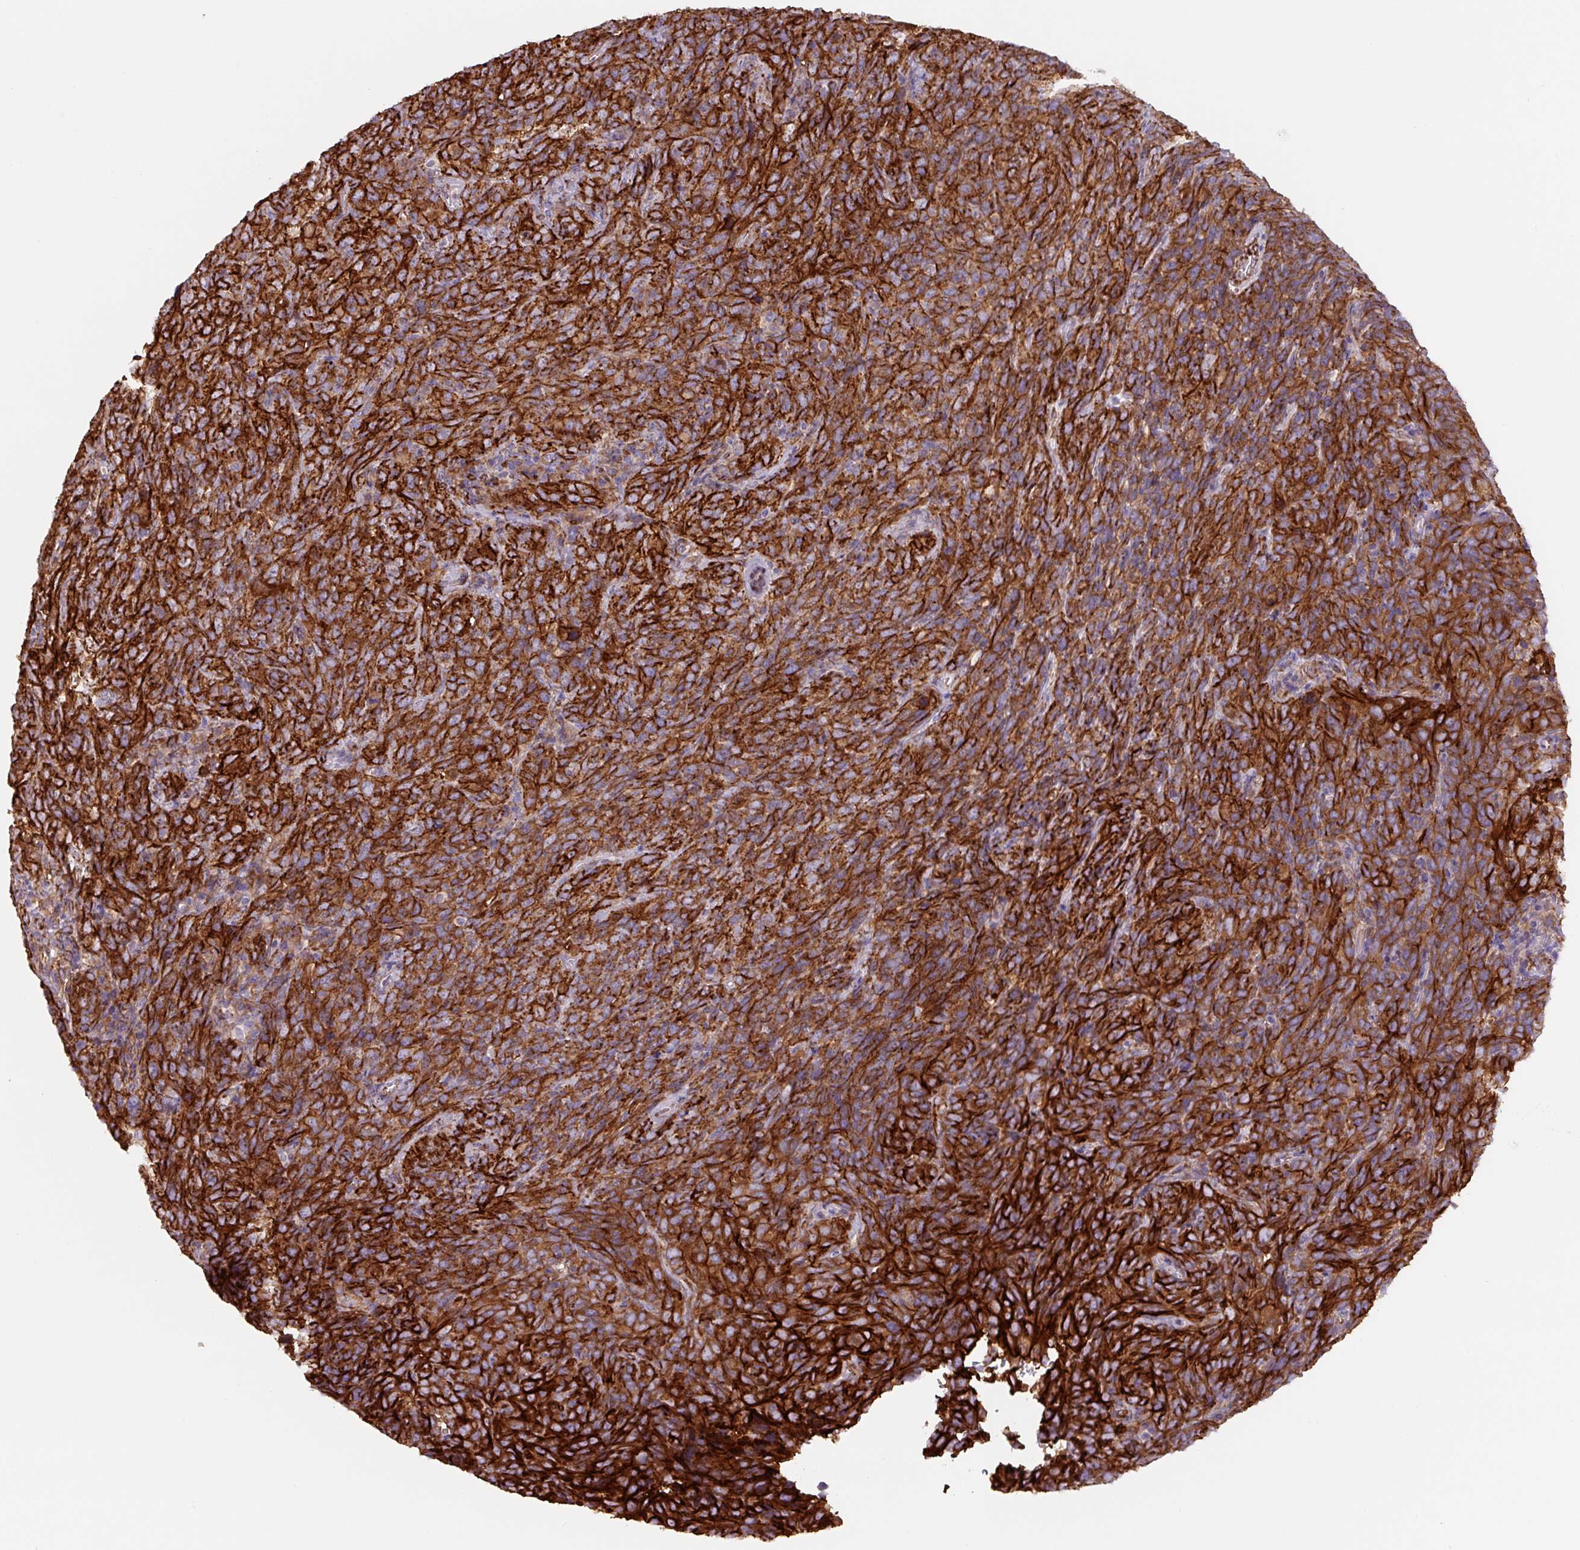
{"staining": {"intensity": "strong", "quantity": ">75%", "location": "cytoplasmic/membranous"}, "tissue": "cervical cancer", "cell_type": "Tumor cells", "image_type": "cancer", "snomed": [{"axis": "morphology", "description": "Squamous cell carcinoma, NOS"}, {"axis": "topography", "description": "Cervix"}], "caption": "Cervical squamous cell carcinoma stained with immunohistochemistry (IHC) exhibits strong cytoplasmic/membranous positivity in about >75% of tumor cells.", "gene": "DHFR2", "patient": {"sex": "female", "age": 51}}